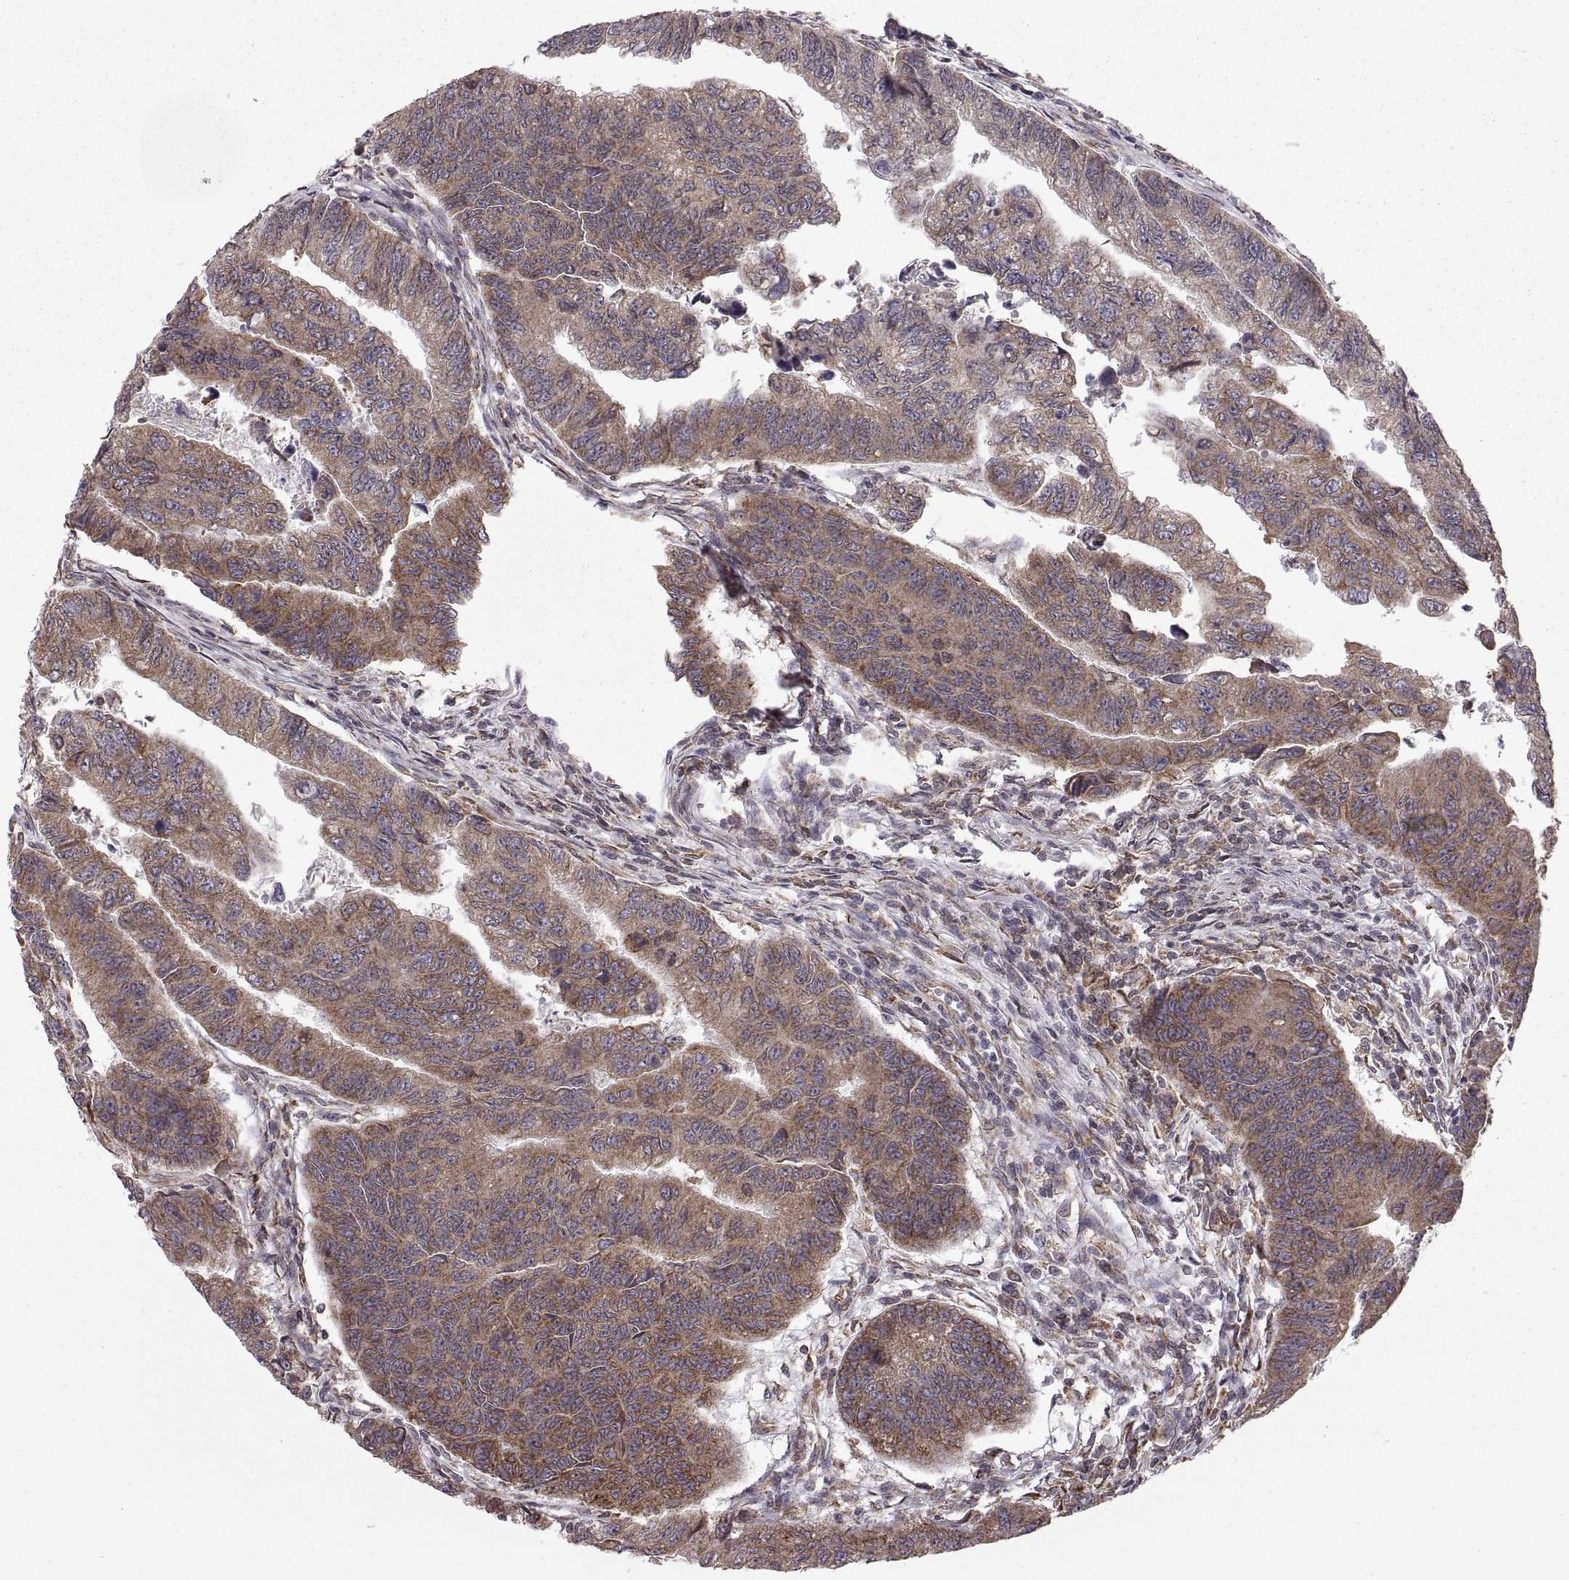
{"staining": {"intensity": "moderate", "quantity": "25%-75%", "location": "cytoplasmic/membranous"}, "tissue": "colorectal cancer", "cell_type": "Tumor cells", "image_type": "cancer", "snomed": [{"axis": "morphology", "description": "Adenocarcinoma, NOS"}, {"axis": "topography", "description": "Colon"}], "caption": "The histopathology image exhibits immunohistochemical staining of colorectal cancer. There is moderate cytoplasmic/membranous positivity is seen in approximately 25%-75% of tumor cells.", "gene": "PDIA3", "patient": {"sex": "female", "age": 65}}